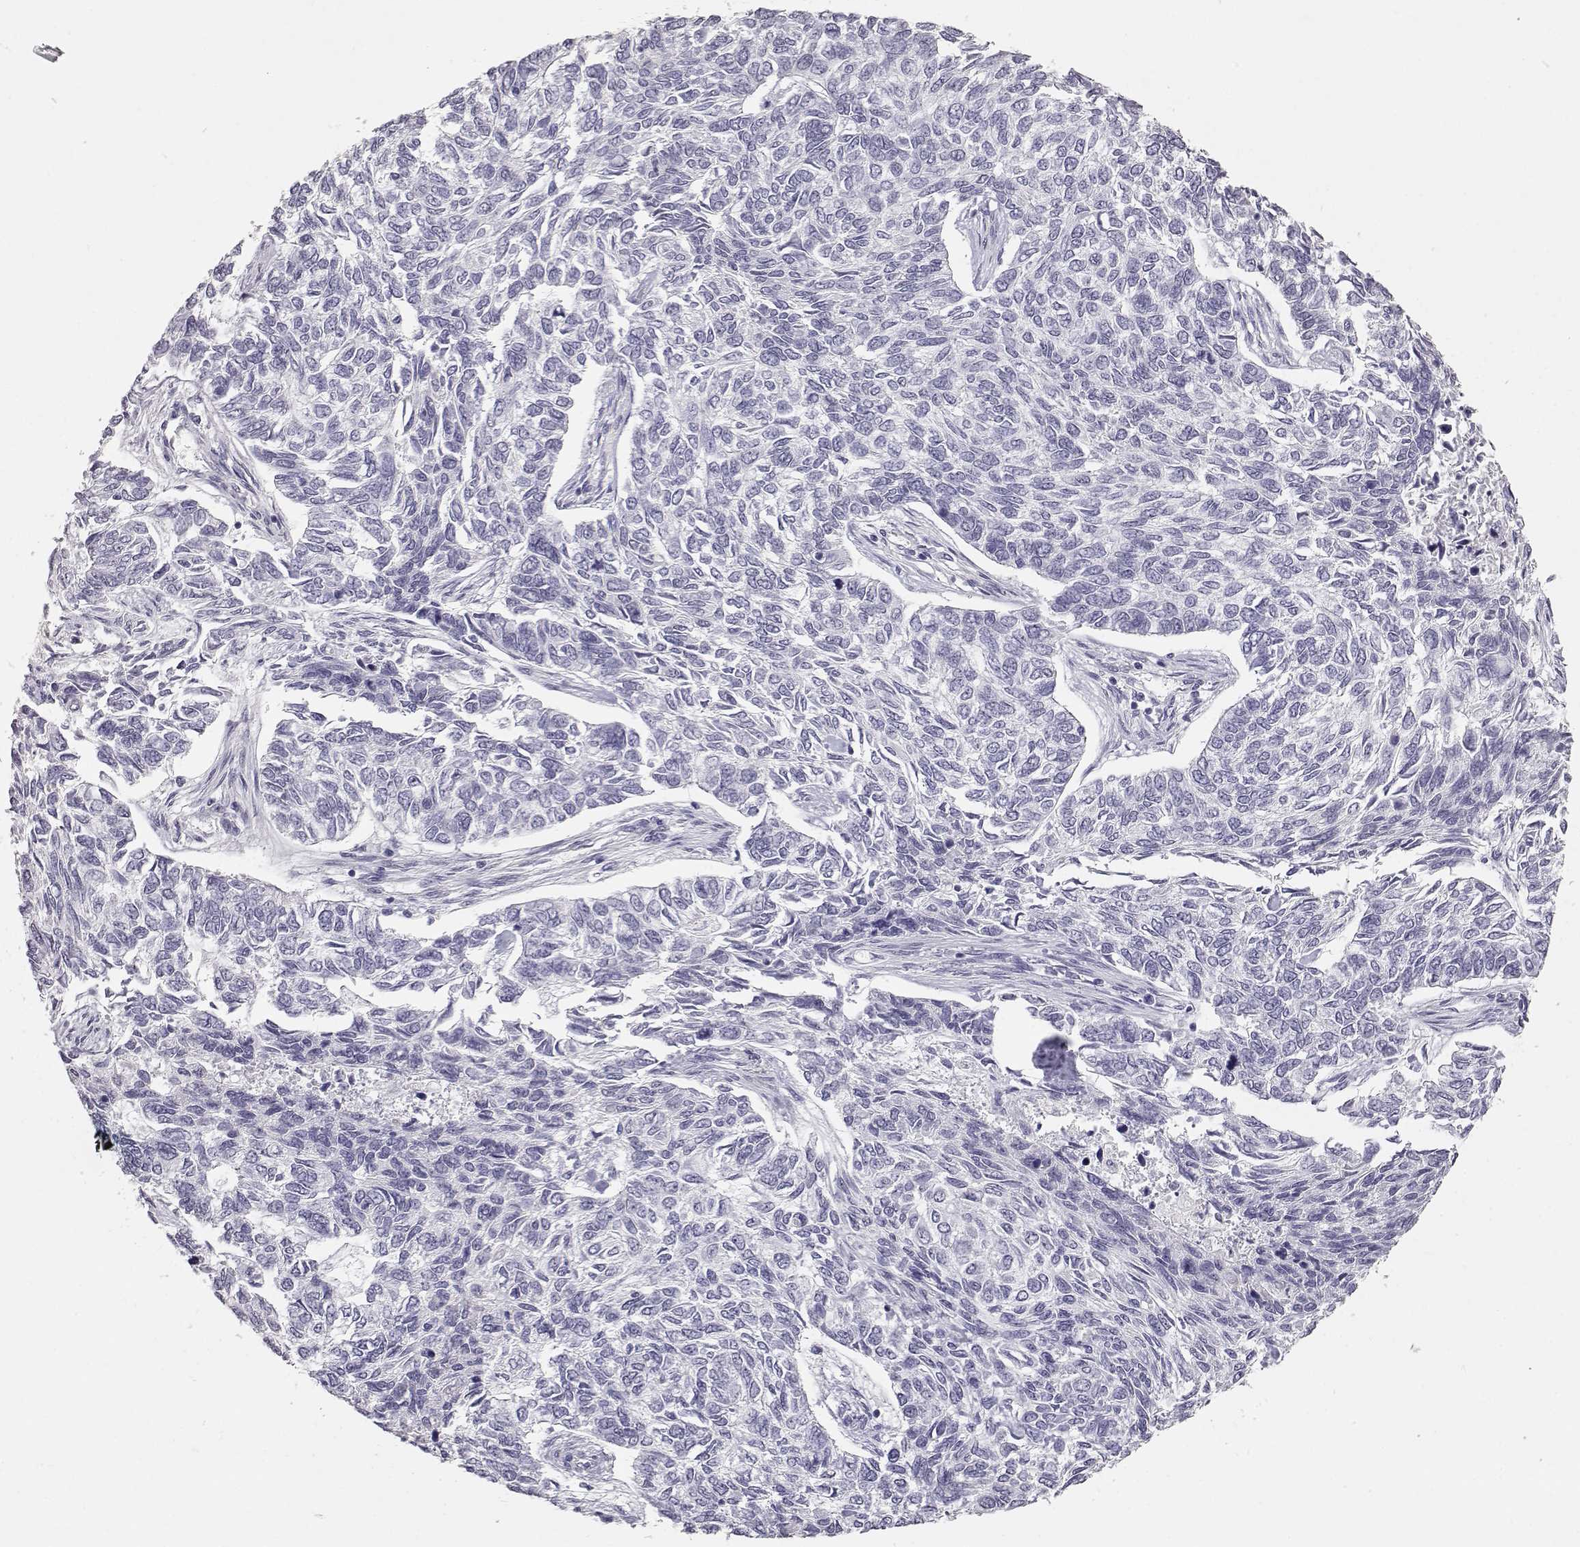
{"staining": {"intensity": "negative", "quantity": "none", "location": "none"}, "tissue": "skin cancer", "cell_type": "Tumor cells", "image_type": "cancer", "snomed": [{"axis": "morphology", "description": "Basal cell carcinoma"}, {"axis": "topography", "description": "Skin"}], "caption": "Histopathology image shows no significant protein positivity in tumor cells of basal cell carcinoma (skin).", "gene": "TKTL1", "patient": {"sex": "female", "age": 65}}